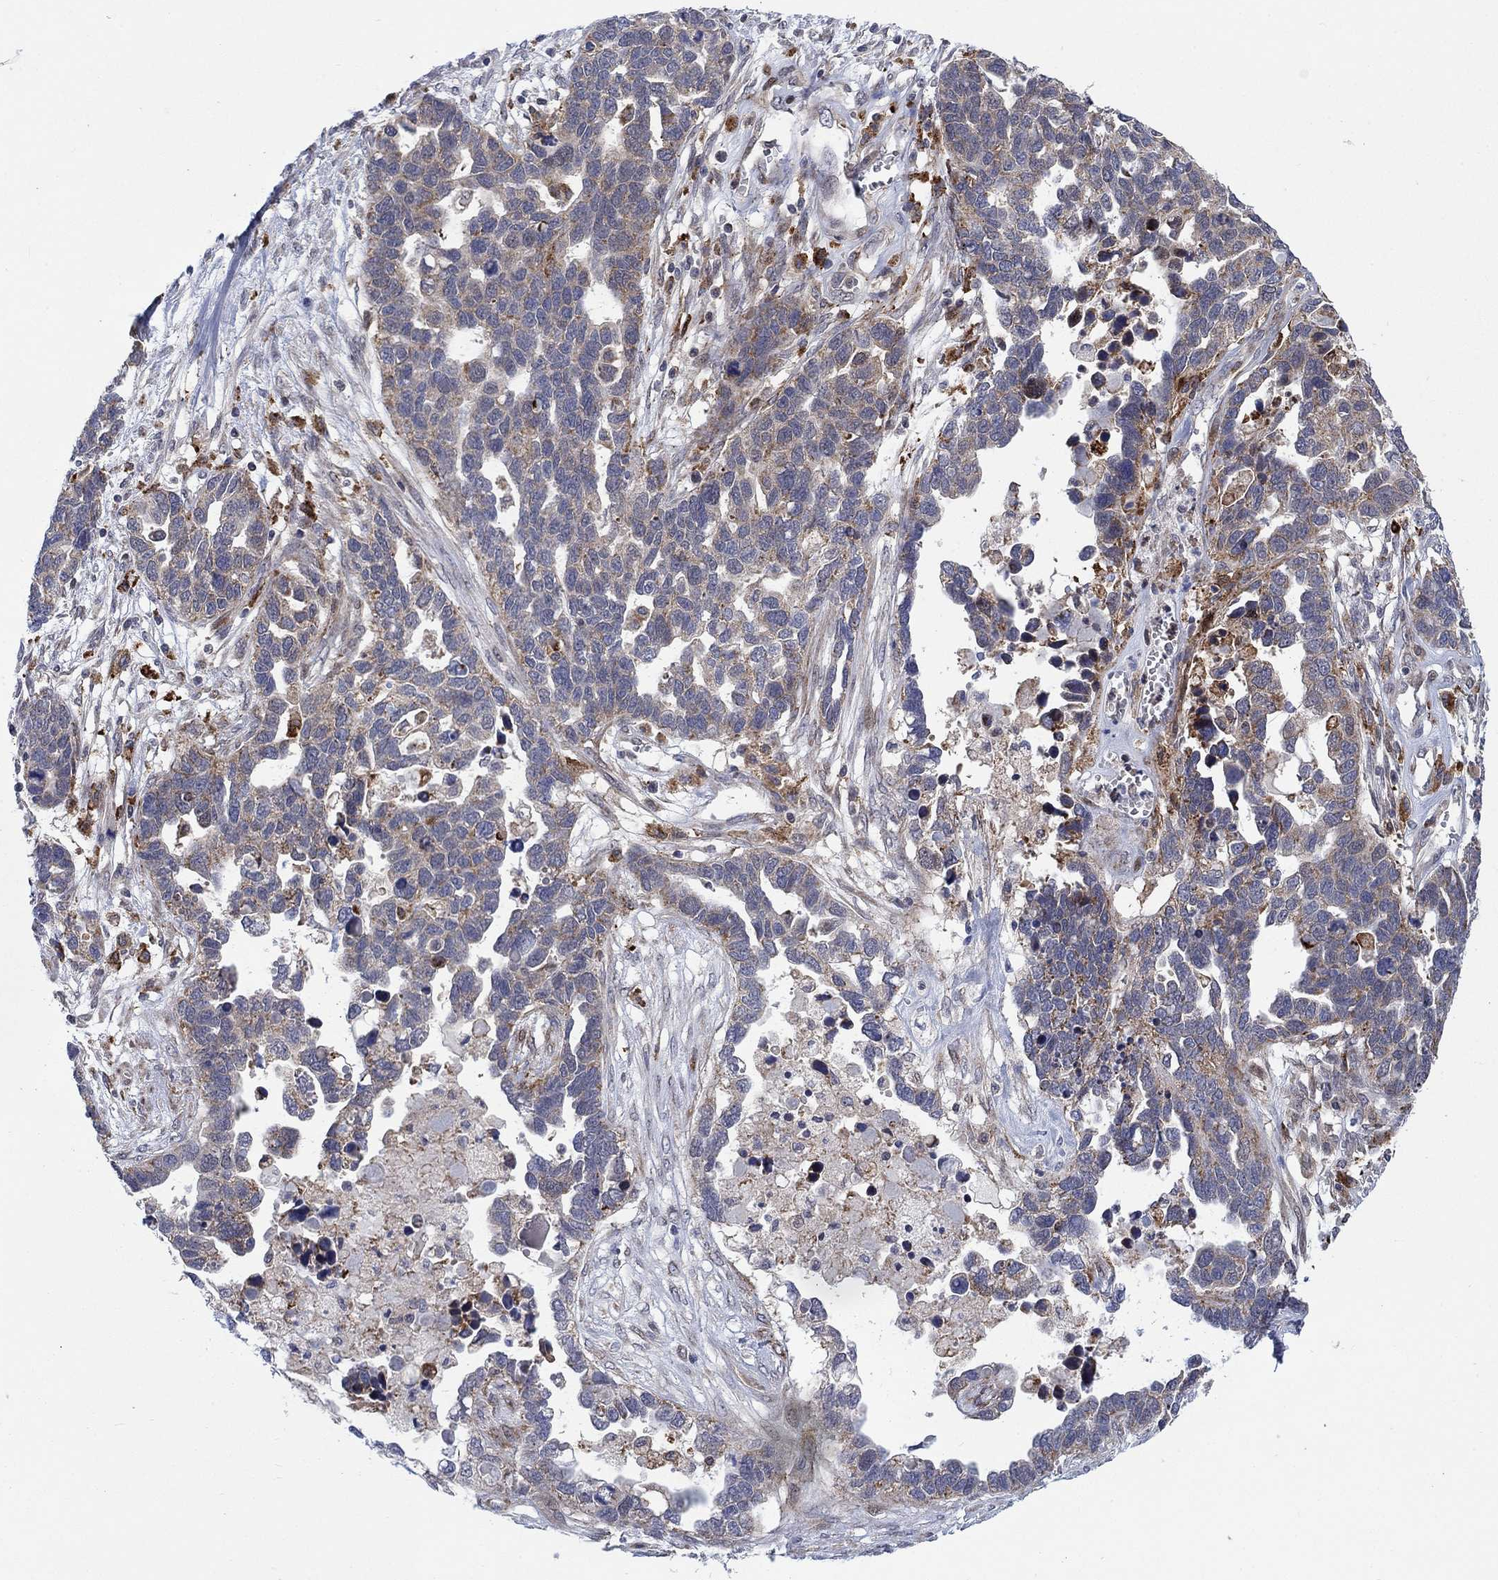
{"staining": {"intensity": "moderate", "quantity": "<25%", "location": "cytoplasmic/membranous"}, "tissue": "ovarian cancer", "cell_type": "Tumor cells", "image_type": "cancer", "snomed": [{"axis": "morphology", "description": "Cystadenocarcinoma, serous, NOS"}, {"axis": "topography", "description": "Ovary"}], "caption": "Approximately <25% of tumor cells in serous cystadenocarcinoma (ovarian) demonstrate moderate cytoplasmic/membranous protein positivity as visualized by brown immunohistochemical staining.", "gene": "SLC35F2", "patient": {"sex": "female", "age": 54}}